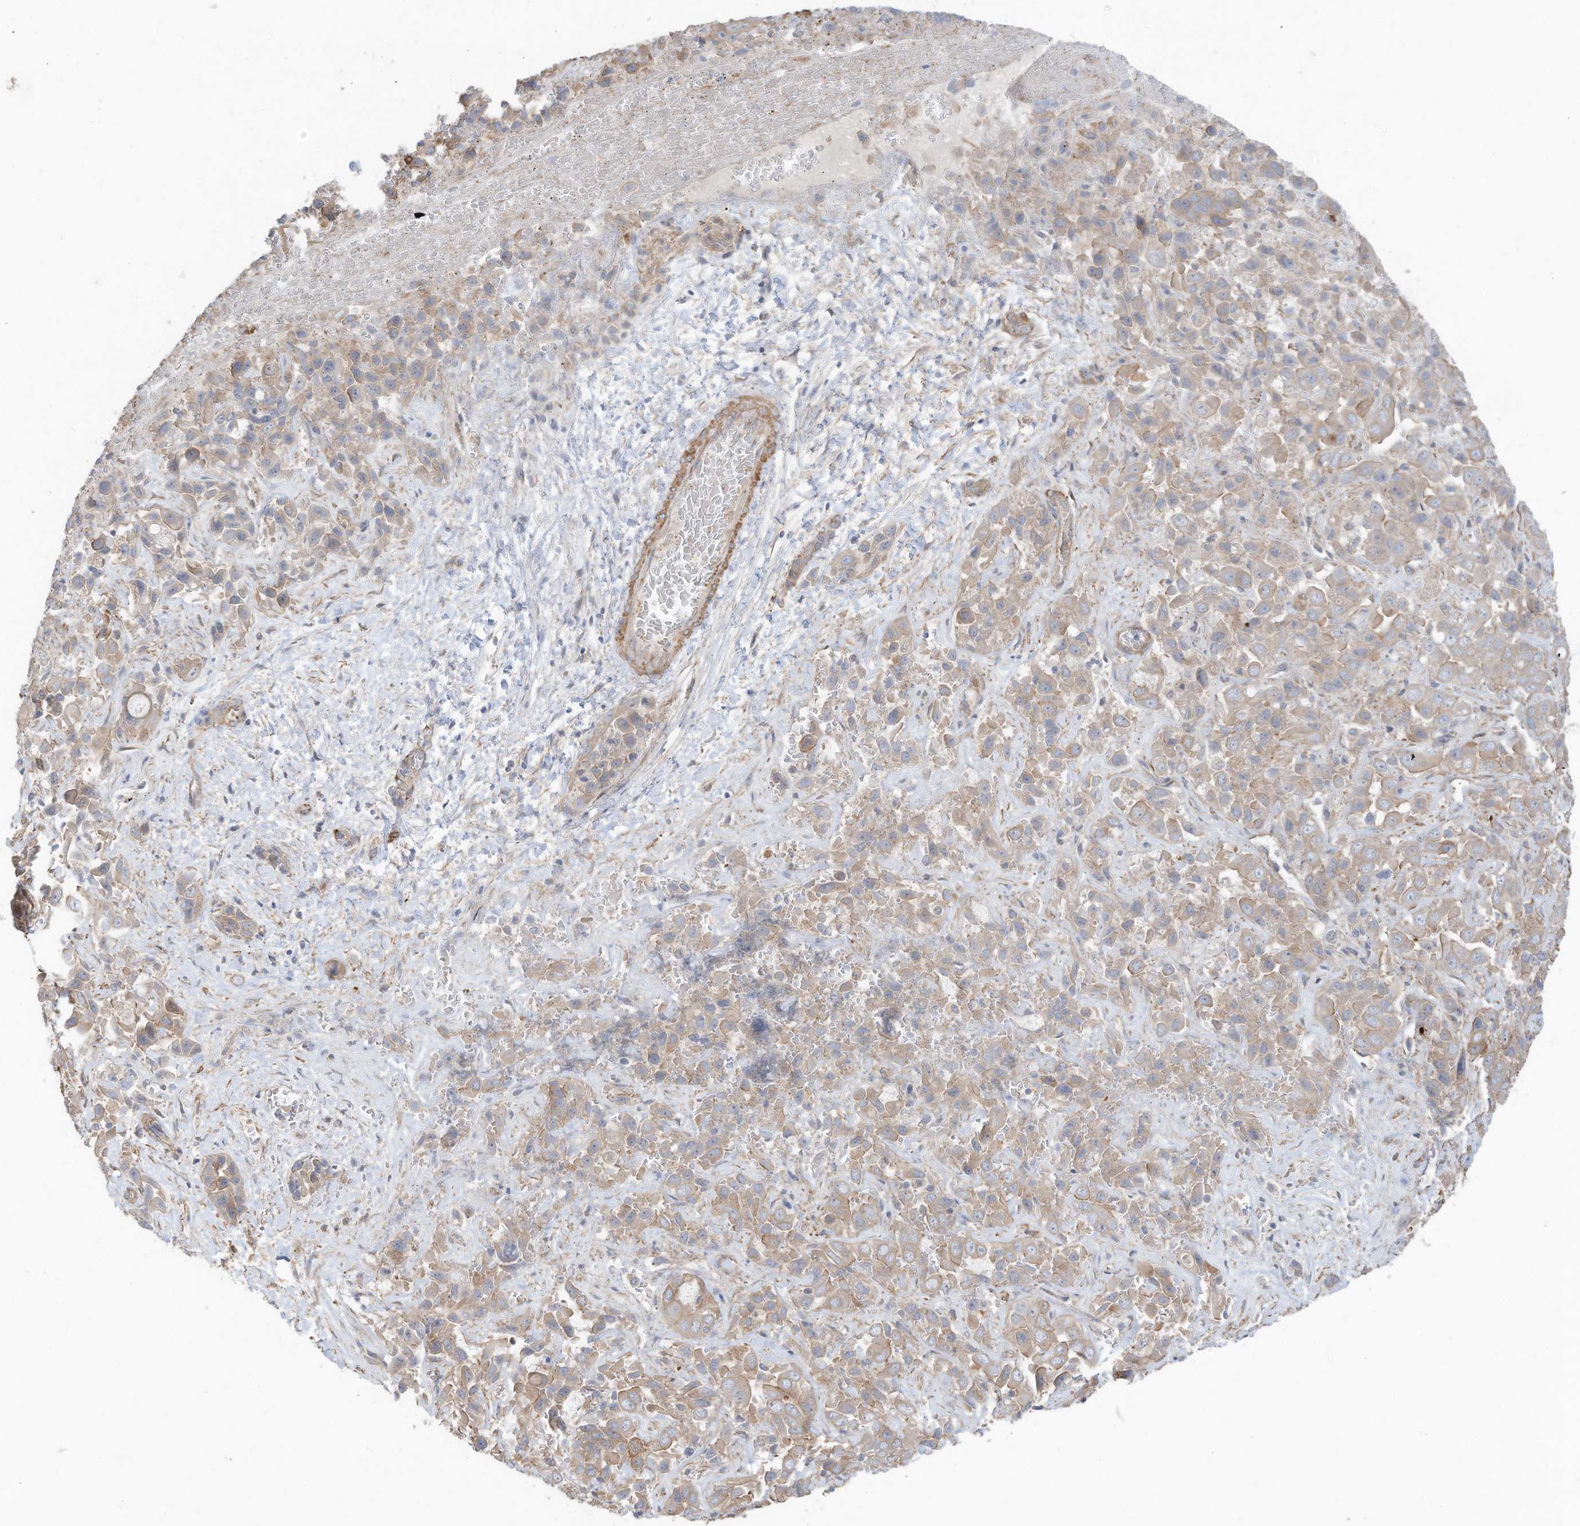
{"staining": {"intensity": "weak", "quantity": ">75%", "location": "cytoplasmic/membranous"}, "tissue": "liver cancer", "cell_type": "Tumor cells", "image_type": "cancer", "snomed": [{"axis": "morphology", "description": "Cholangiocarcinoma"}, {"axis": "topography", "description": "Liver"}], "caption": "Tumor cells display low levels of weak cytoplasmic/membranous staining in about >75% of cells in human liver cholangiocarcinoma.", "gene": "SLC17A7", "patient": {"sex": "female", "age": 52}}